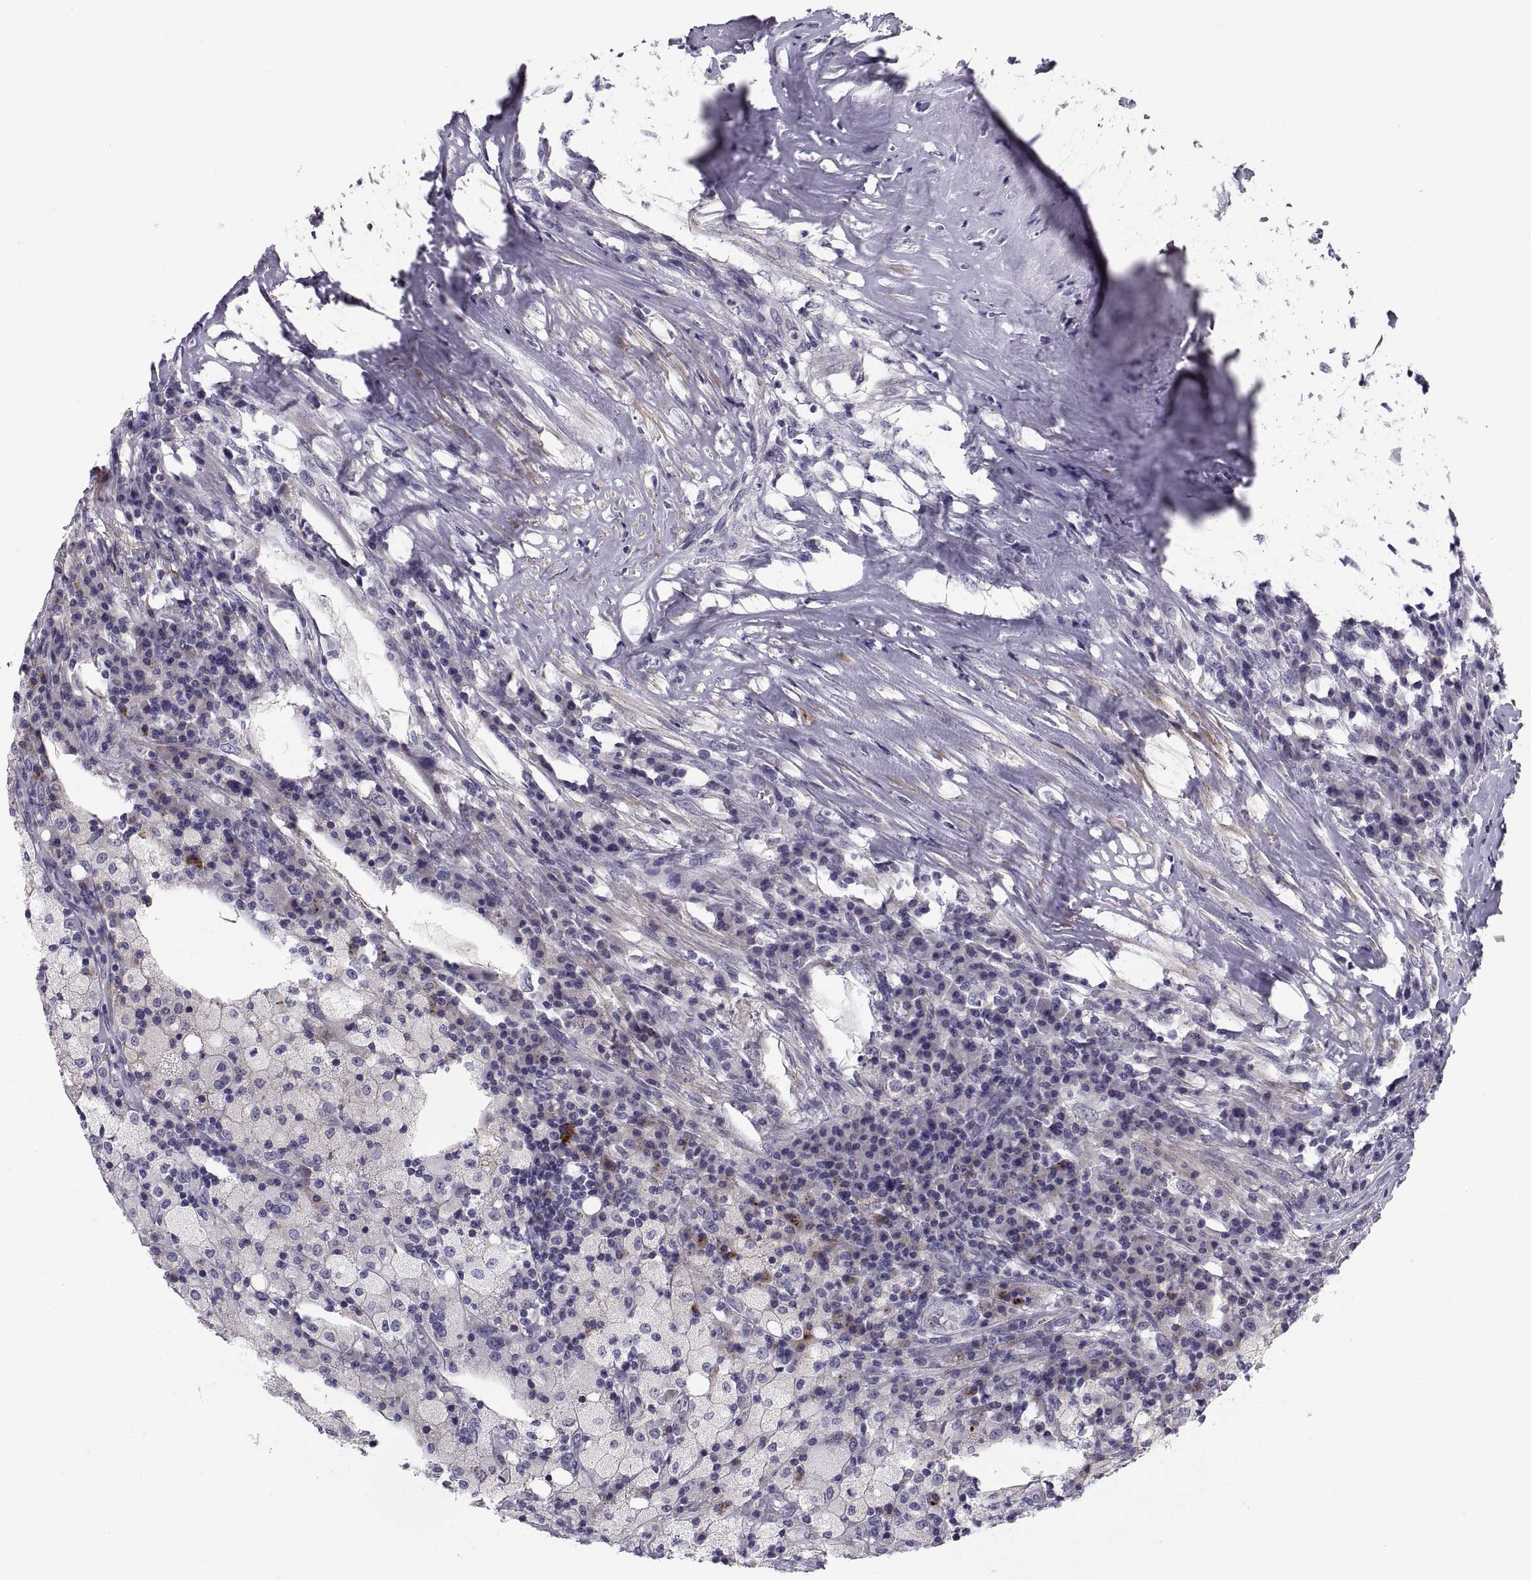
{"staining": {"intensity": "negative", "quantity": "none", "location": "none"}, "tissue": "testis cancer", "cell_type": "Tumor cells", "image_type": "cancer", "snomed": [{"axis": "morphology", "description": "Necrosis, NOS"}, {"axis": "morphology", "description": "Carcinoma, Embryonal, NOS"}, {"axis": "topography", "description": "Testis"}], "caption": "DAB immunohistochemical staining of human embryonal carcinoma (testis) demonstrates no significant positivity in tumor cells. The staining was performed using DAB (3,3'-diaminobenzidine) to visualize the protein expression in brown, while the nuclei were stained in blue with hematoxylin (Magnification: 20x).", "gene": "PDZRN4", "patient": {"sex": "male", "age": 19}}